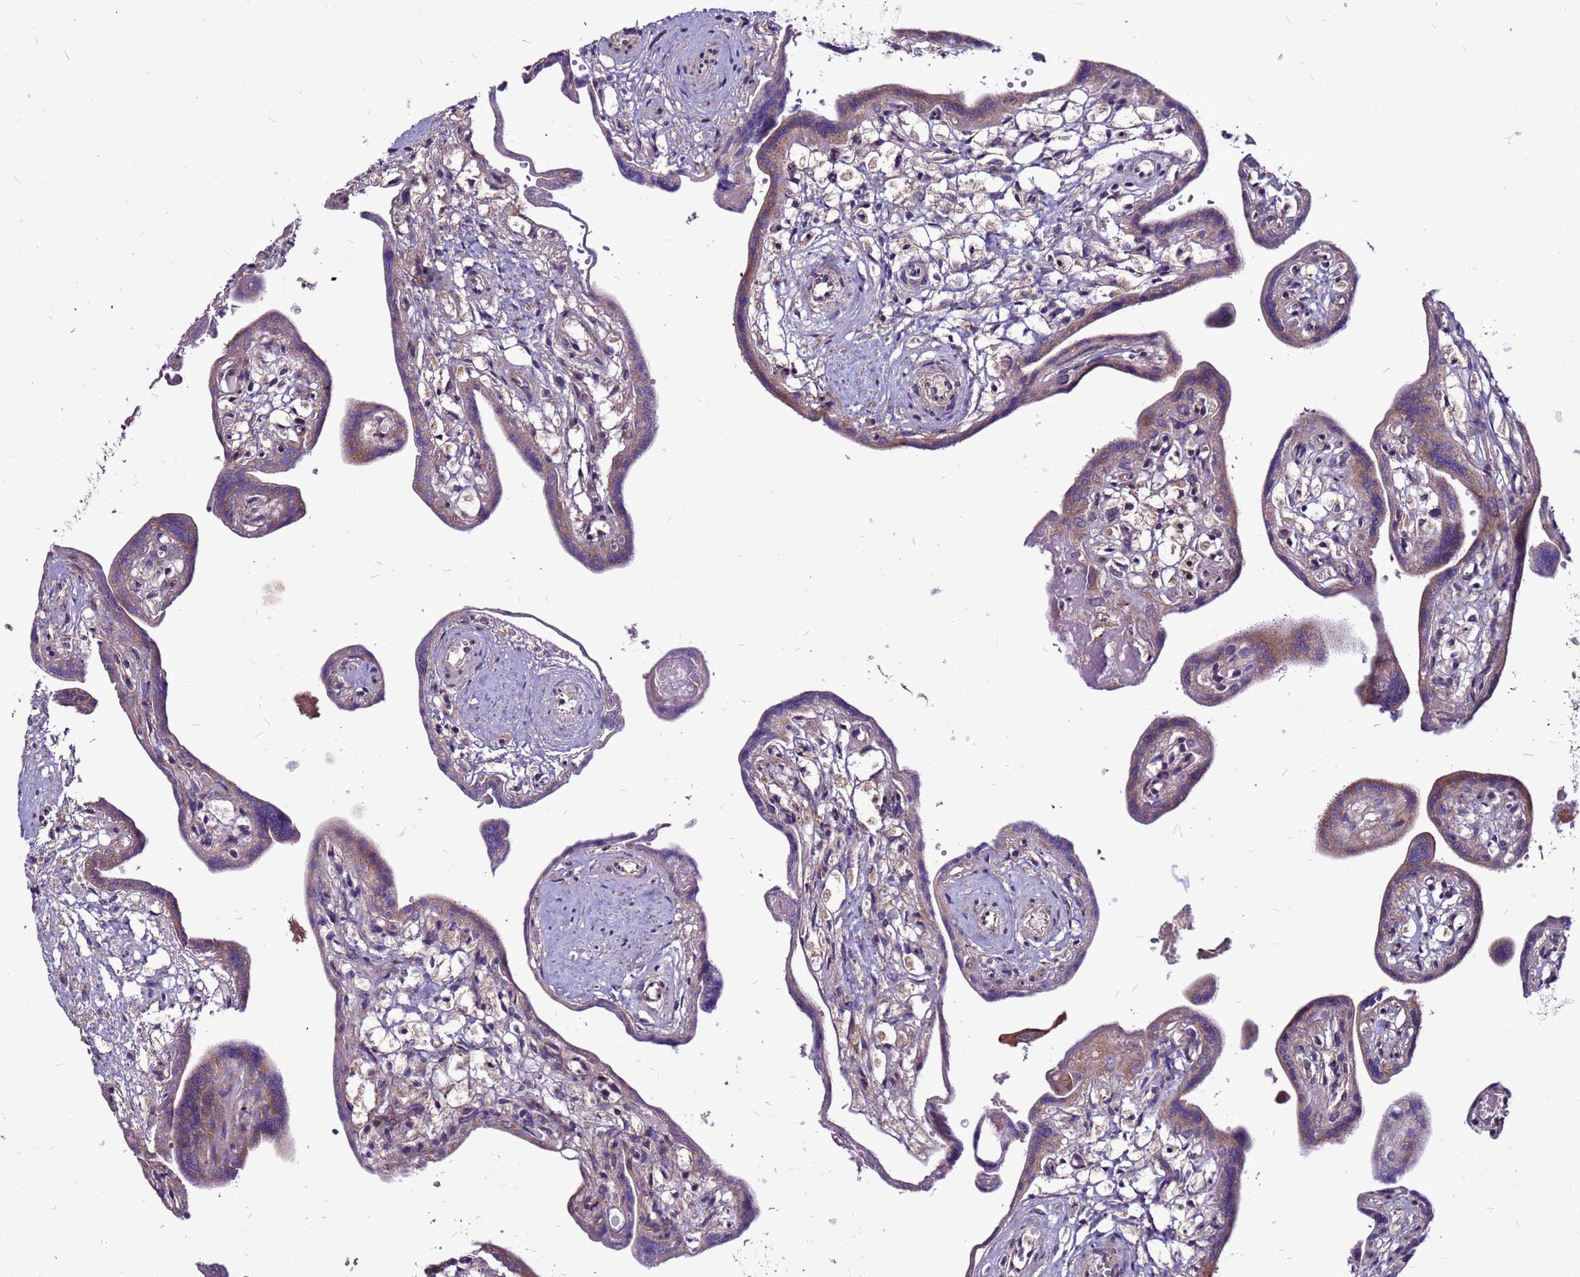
{"staining": {"intensity": "weak", "quantity": "25%-75%", "location": "cytoplasmic/membranous"}, "tissue": "placenta", "cell_type": "Trophoblastic cells", "image_type": "normal", "snomed": [{"axis": "morphology", "description": "Normal tissue, NOS"}, {"axis": "topography", "description": "Placenta"}], "caption": "Protein analysis of benign placenta reveals weak cytoplasmic/membranous staining in approximately 25%-75% of trophoblastic cells. Using DAB (3,3'-diaminobenzidine) (brown) and hematoxylin (blue) stains, captured at high magnification using brightfield microscopy.", "gene": "GPN3", "patient": {"sex": "female", "age": 37}}